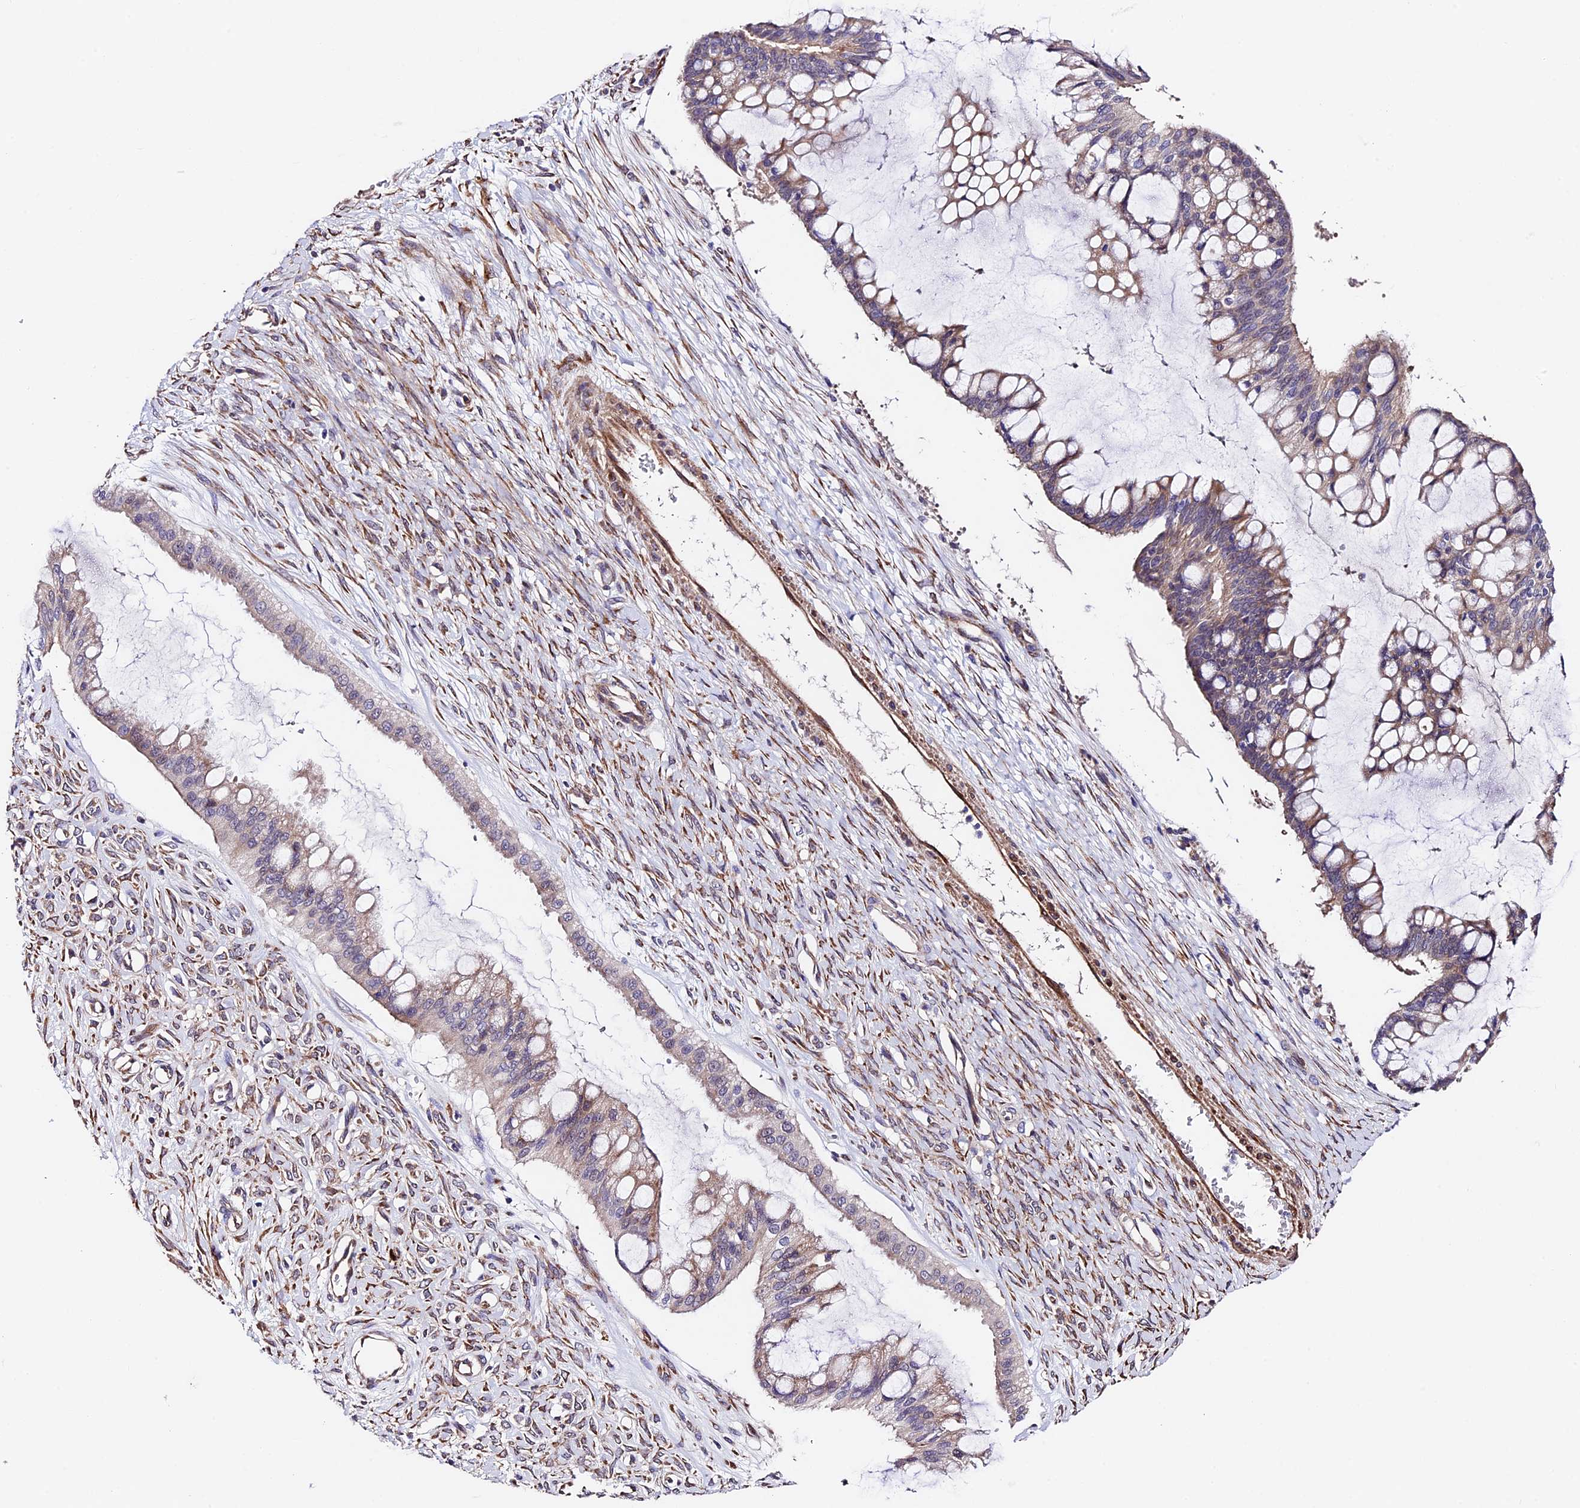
{"staining": {"intensity": "weak", "quantity": "<25%", "location": "cytoplasmic/membranous"}, "tissue": "ovarian cancer", "cell_type": "Tumor cells", "image_type": "cancer", "snomed": [{"axis": "morphology", "description": "Cystadenocarcinoma, mucinous, NOS"}, {"axis": "topography", "description": "Ovary"}], "caption": "A histopathology image of human ovarian cancer is negative for staining in tumor cells.", "gene": "LSM7", "patient": {"sex": "female", "age": 73}}